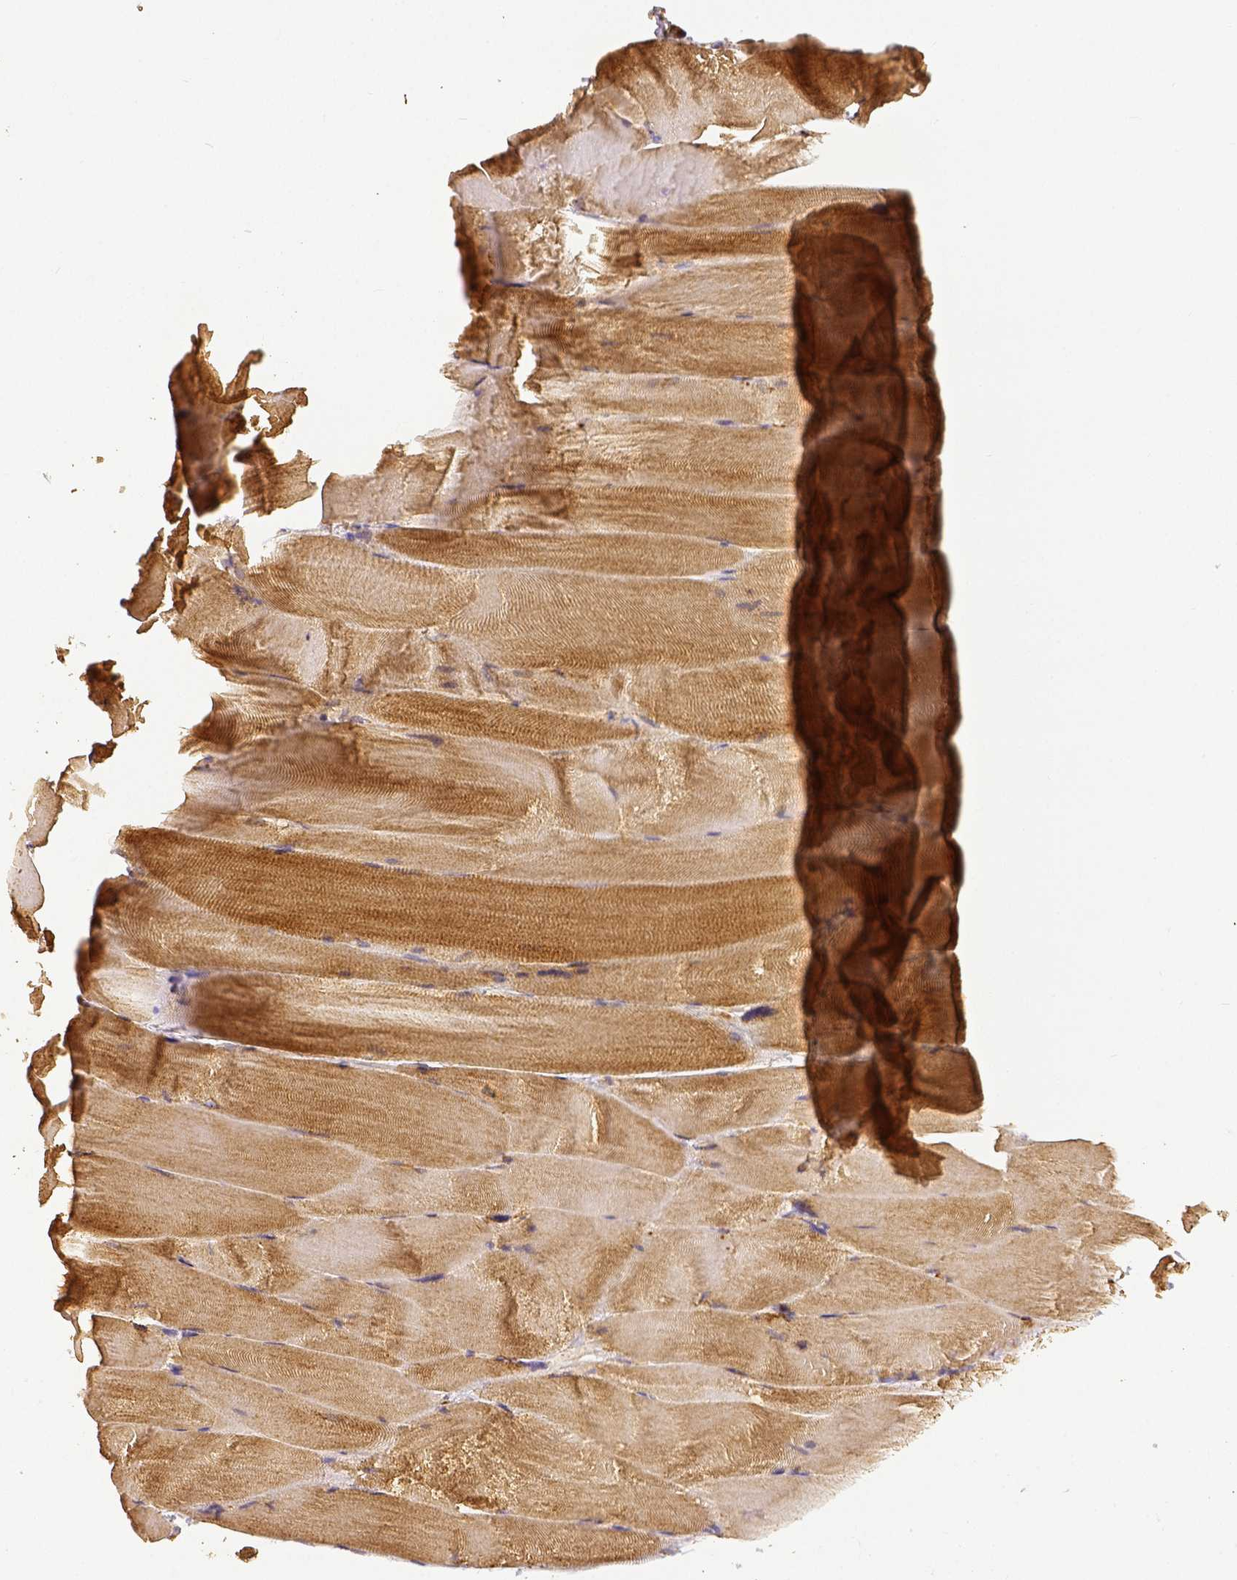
{"staining": {"intensity": "moderate", "quantity": ">75%", "location": "cytoplasmic/membranous"}, "tissue": "skeletal muscle", "cell_type": "Myocytes", "image_type": "normal", "snomed": [{"axis": "morphology", "description": "Normal tissue, NOS"}, {"axis": "topography", "description": "Skeletal muscle"}], "caption": "This is a photomicrograph of immunohistochemistry staining of normal skeletal muscle, which shows moderate staining in the cytoplasmic/membranous of myocytes.", "gene": "SDHB", "patient": {"sex": "female", "age": 64}}